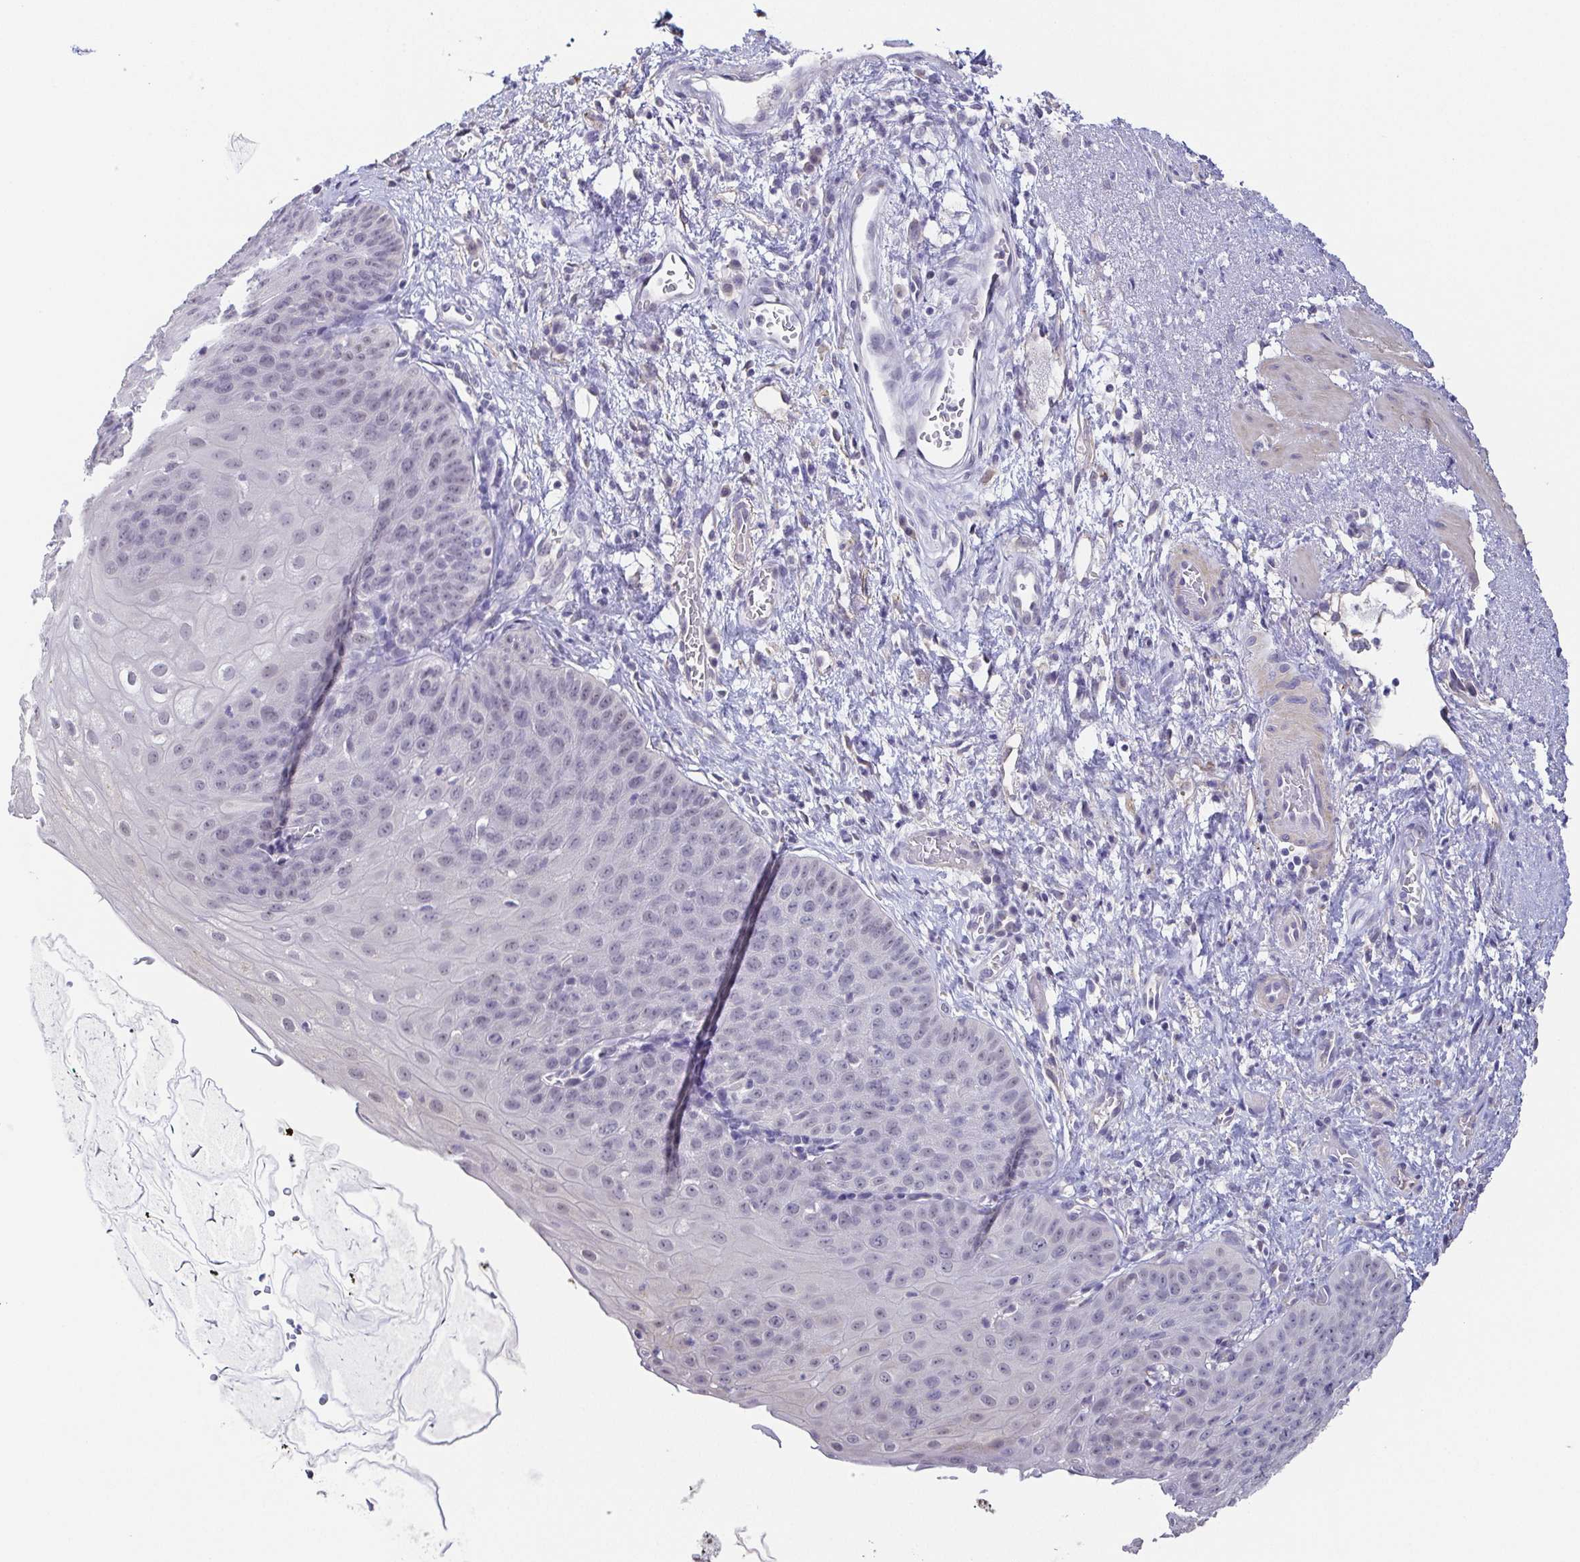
{"staining": {"intensity": "negative", "quantity": "none", "location": "none"}, "tissue": "esophagus", "cell_type": "Squamous epithelial cells", "image_type": "normal", "snomed": [{"axis": "morphology", "description": "Normal tissue, NOS"}, {"axis": "topography", "description": "Esophagus"}], "caption": "Squamous epithelial cells are negative for brown protein staining in benign esophagus. (DAB (3,3'-diaminobenzidine) immunohistochemistry (IHC) visualized using brightfield microscopy, high magnification).", "gene": "NEFH", "patient": {"sex": "male", "age": 71}}